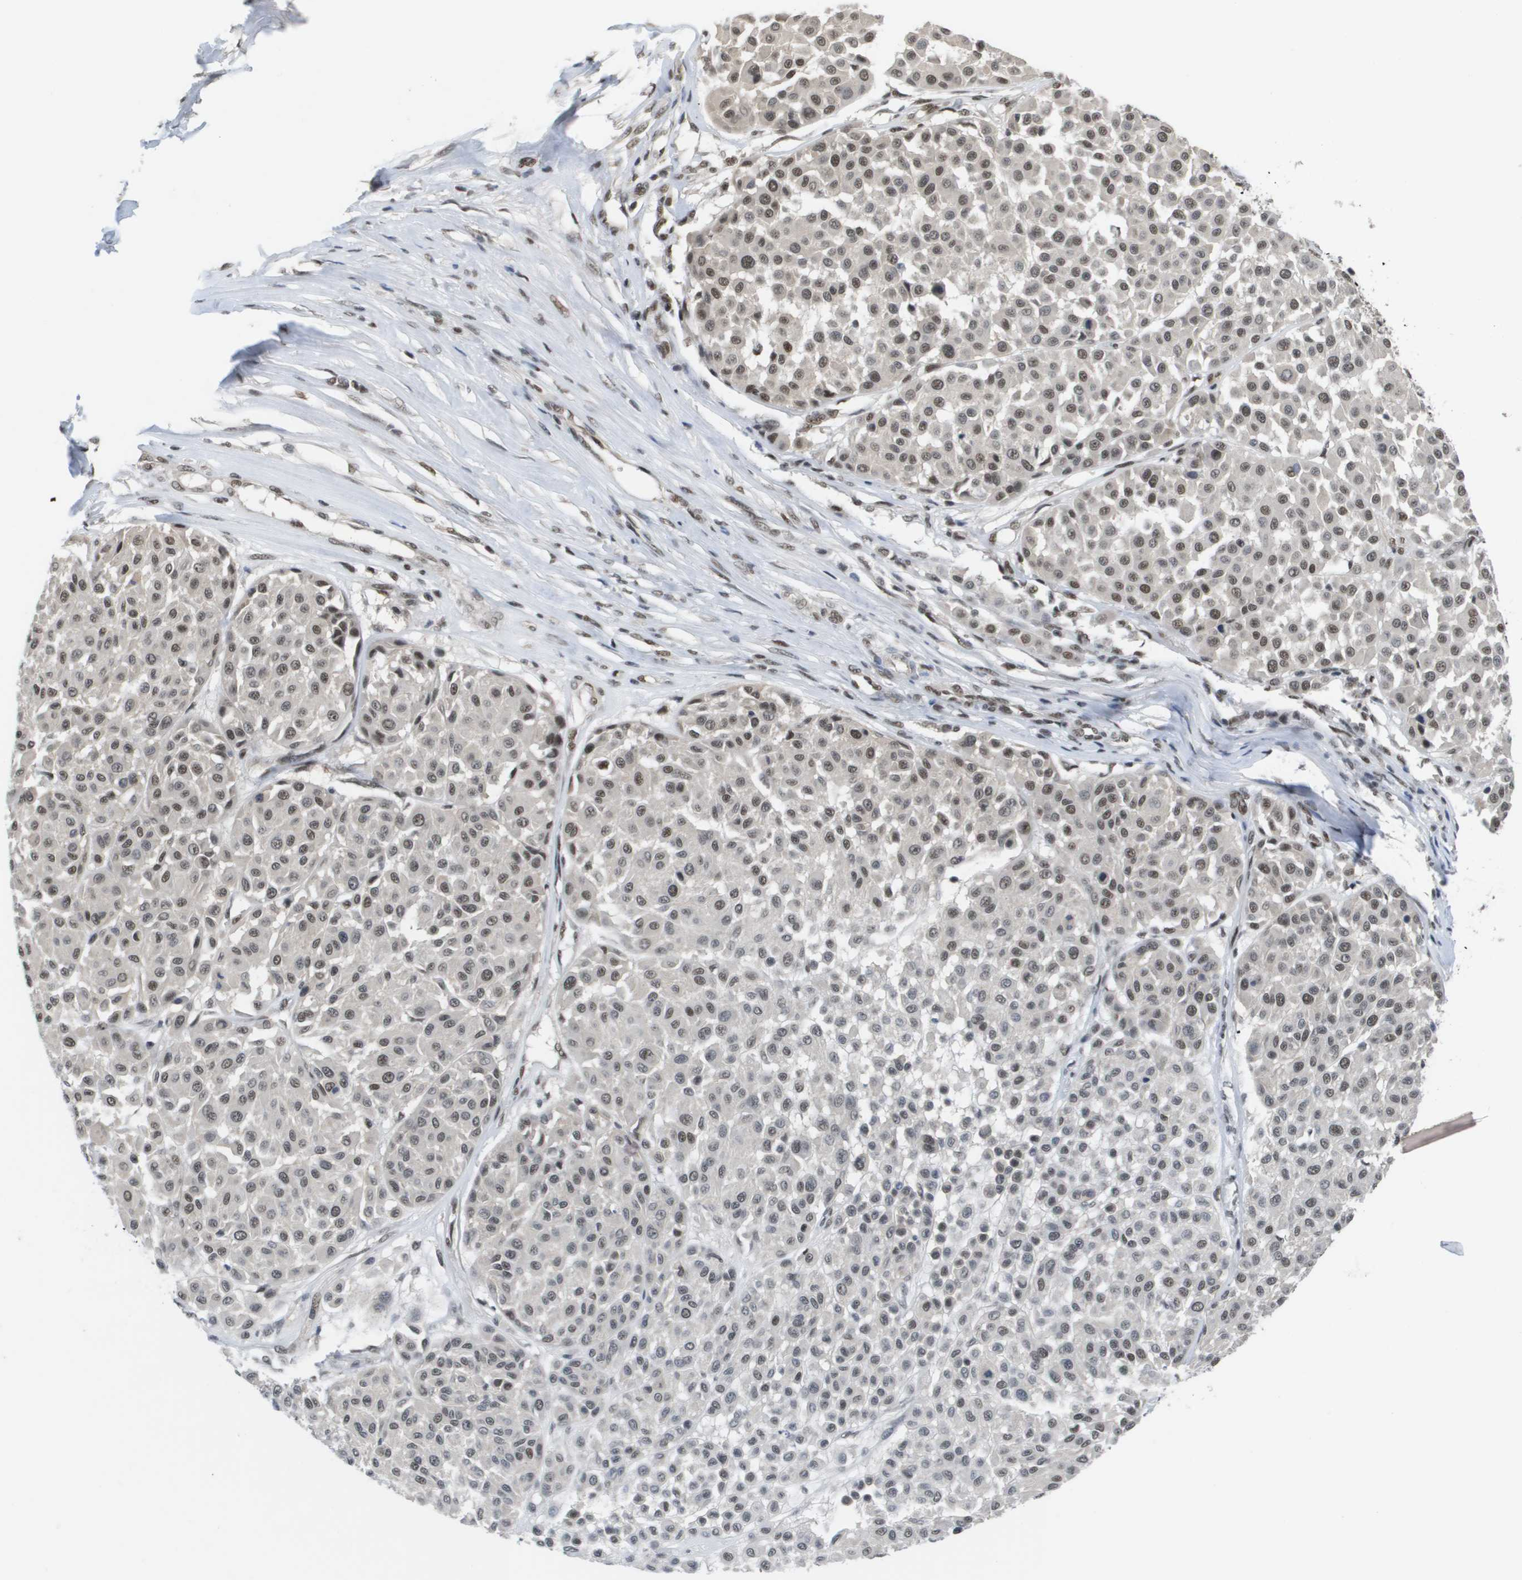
{"staining": {"intensity": "moderate", "quantity": "25%-75%", "location": "nuclear"}, "tissue": "melanoma", "cell_type": "Tumor cells", "image_type": "cancer", "snomed": [{"axis": "morphology", "description": "Malignant melanoma, Metastatic site"}, {"axis": "topography", "description": "Soft tissue"}], "caption": "DAB immunohistochemical staining of melanoma shows moderate nuclear protein expression in approximately 25%-75% of tumor cells. The protein is shown in brown color, while the nuclei are stained blue.", "gene": "ISY1", "patient": {"sex": "male", "age": 41}}